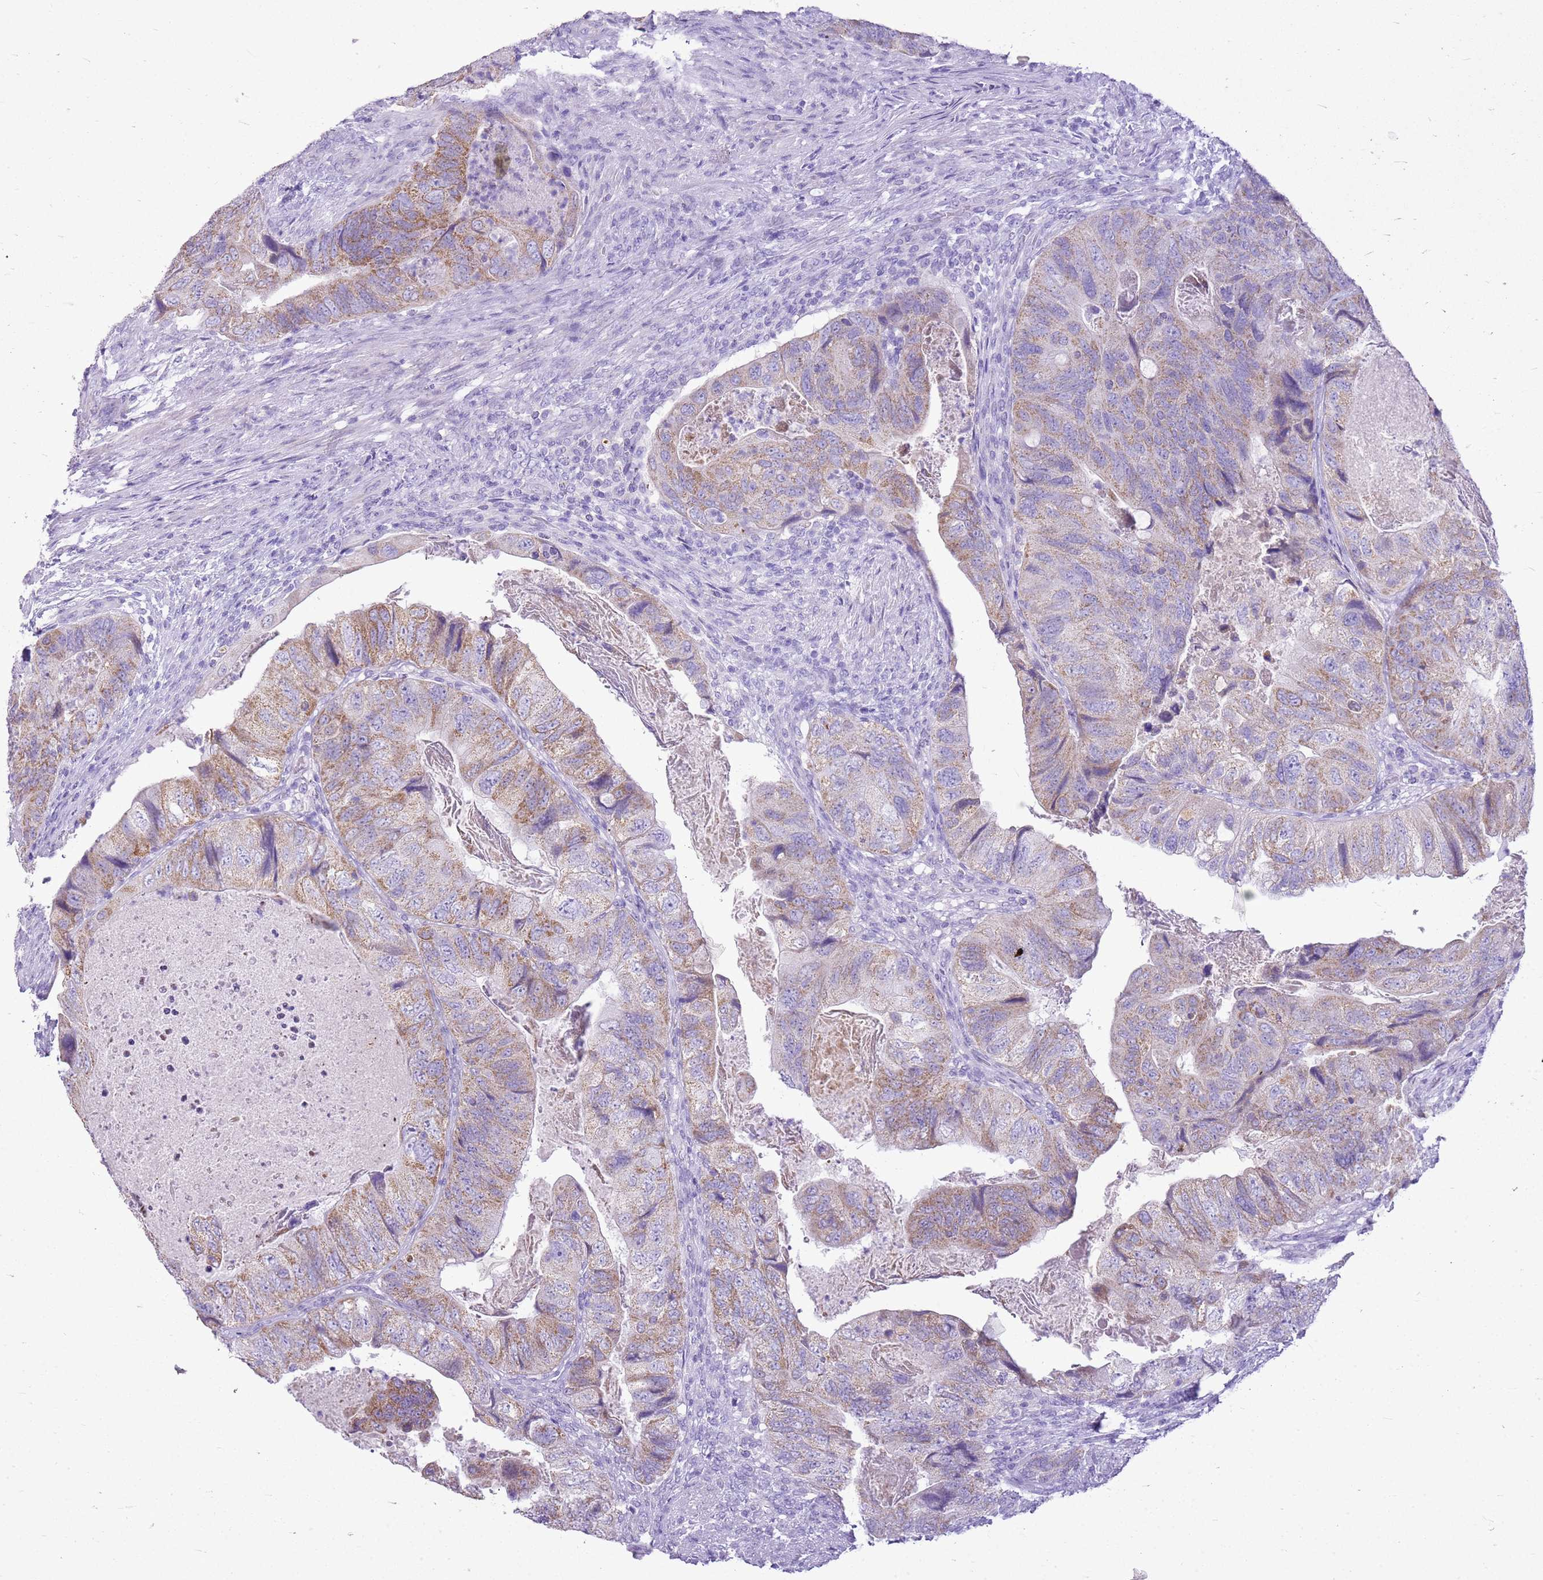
{"staining": {"intensity": "weak", "quantity": "25%-75%", "location": "cytoplasmic/membranous"}, "tissue": "colorectal cancer", "cell_type": "Tumor cells", "image_type": "cancer", "snomed": [{"axis": "morphology", "description": "Adenocarcinoma, NOS"}, {"axis": "topography", "description": "Rectum"}], "caption": "Protein staining of colorectal cancer tissue shows weak cytoplasmic/membranous expression in about 25%-75% of tumor cells.", "gene": "FABP2", "patient": {"sex": "male", "age": 63}}